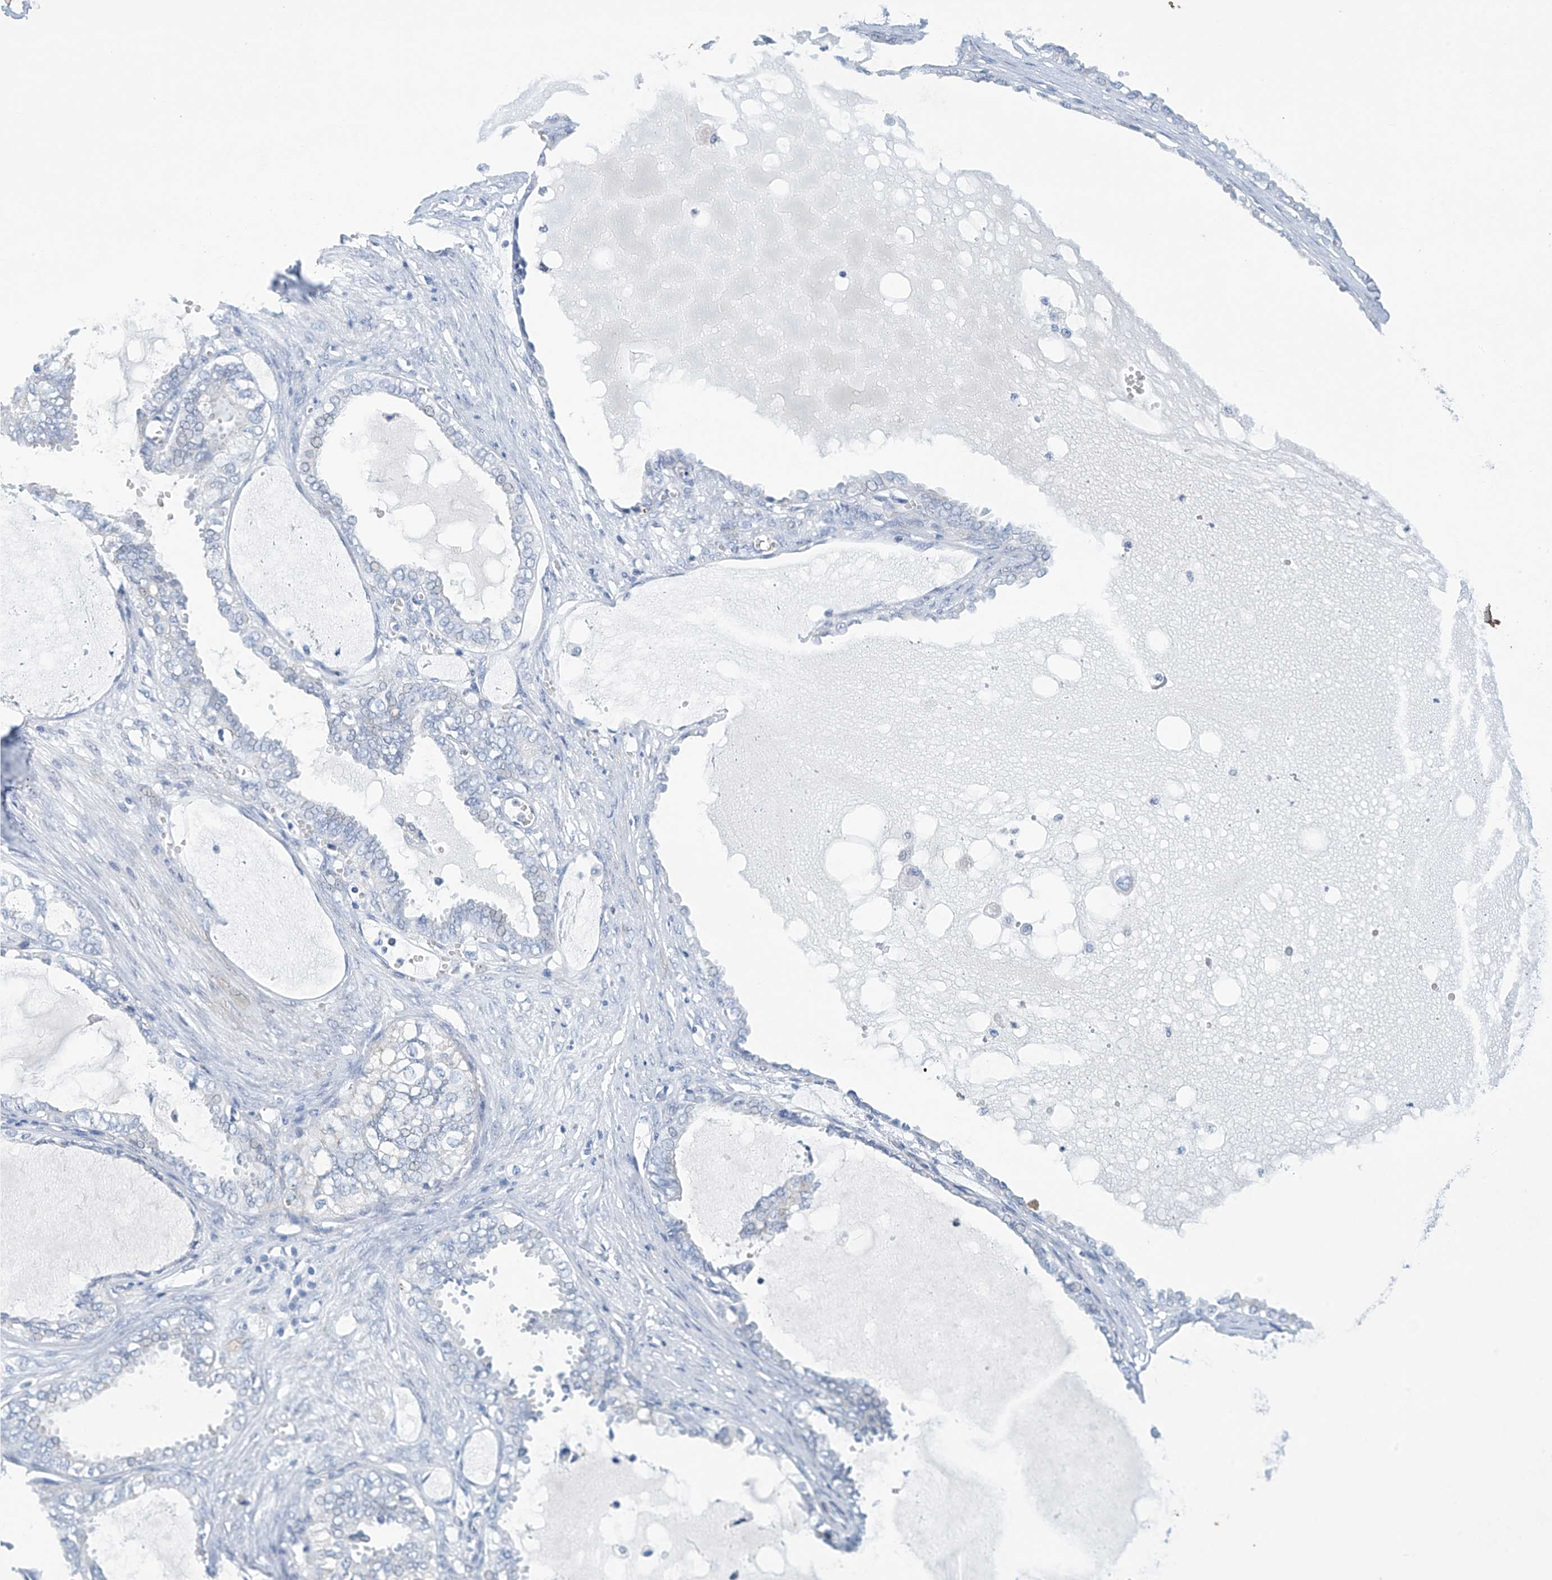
{"staining": {"intensity": "negative", "quantity": "none", "location": "none"}, "tissue": "ovarian cancer", "cell_type": "Tumor cells", "image_type": "cancer", "snomed": [{"axis": "morphology", "description": "Carcinoma, NOS"}, {"axis": "morphology", "description": "Carcinoma, endometroid"}, {"axis": "topography", "description": "Ovary"}], "caption": "Endometroid carcinoma (ovarian) stained for a protein using IHC displays no staining tumor cells.", "gene": "DSP", "patient": {"sex": "female", "age": 50}}